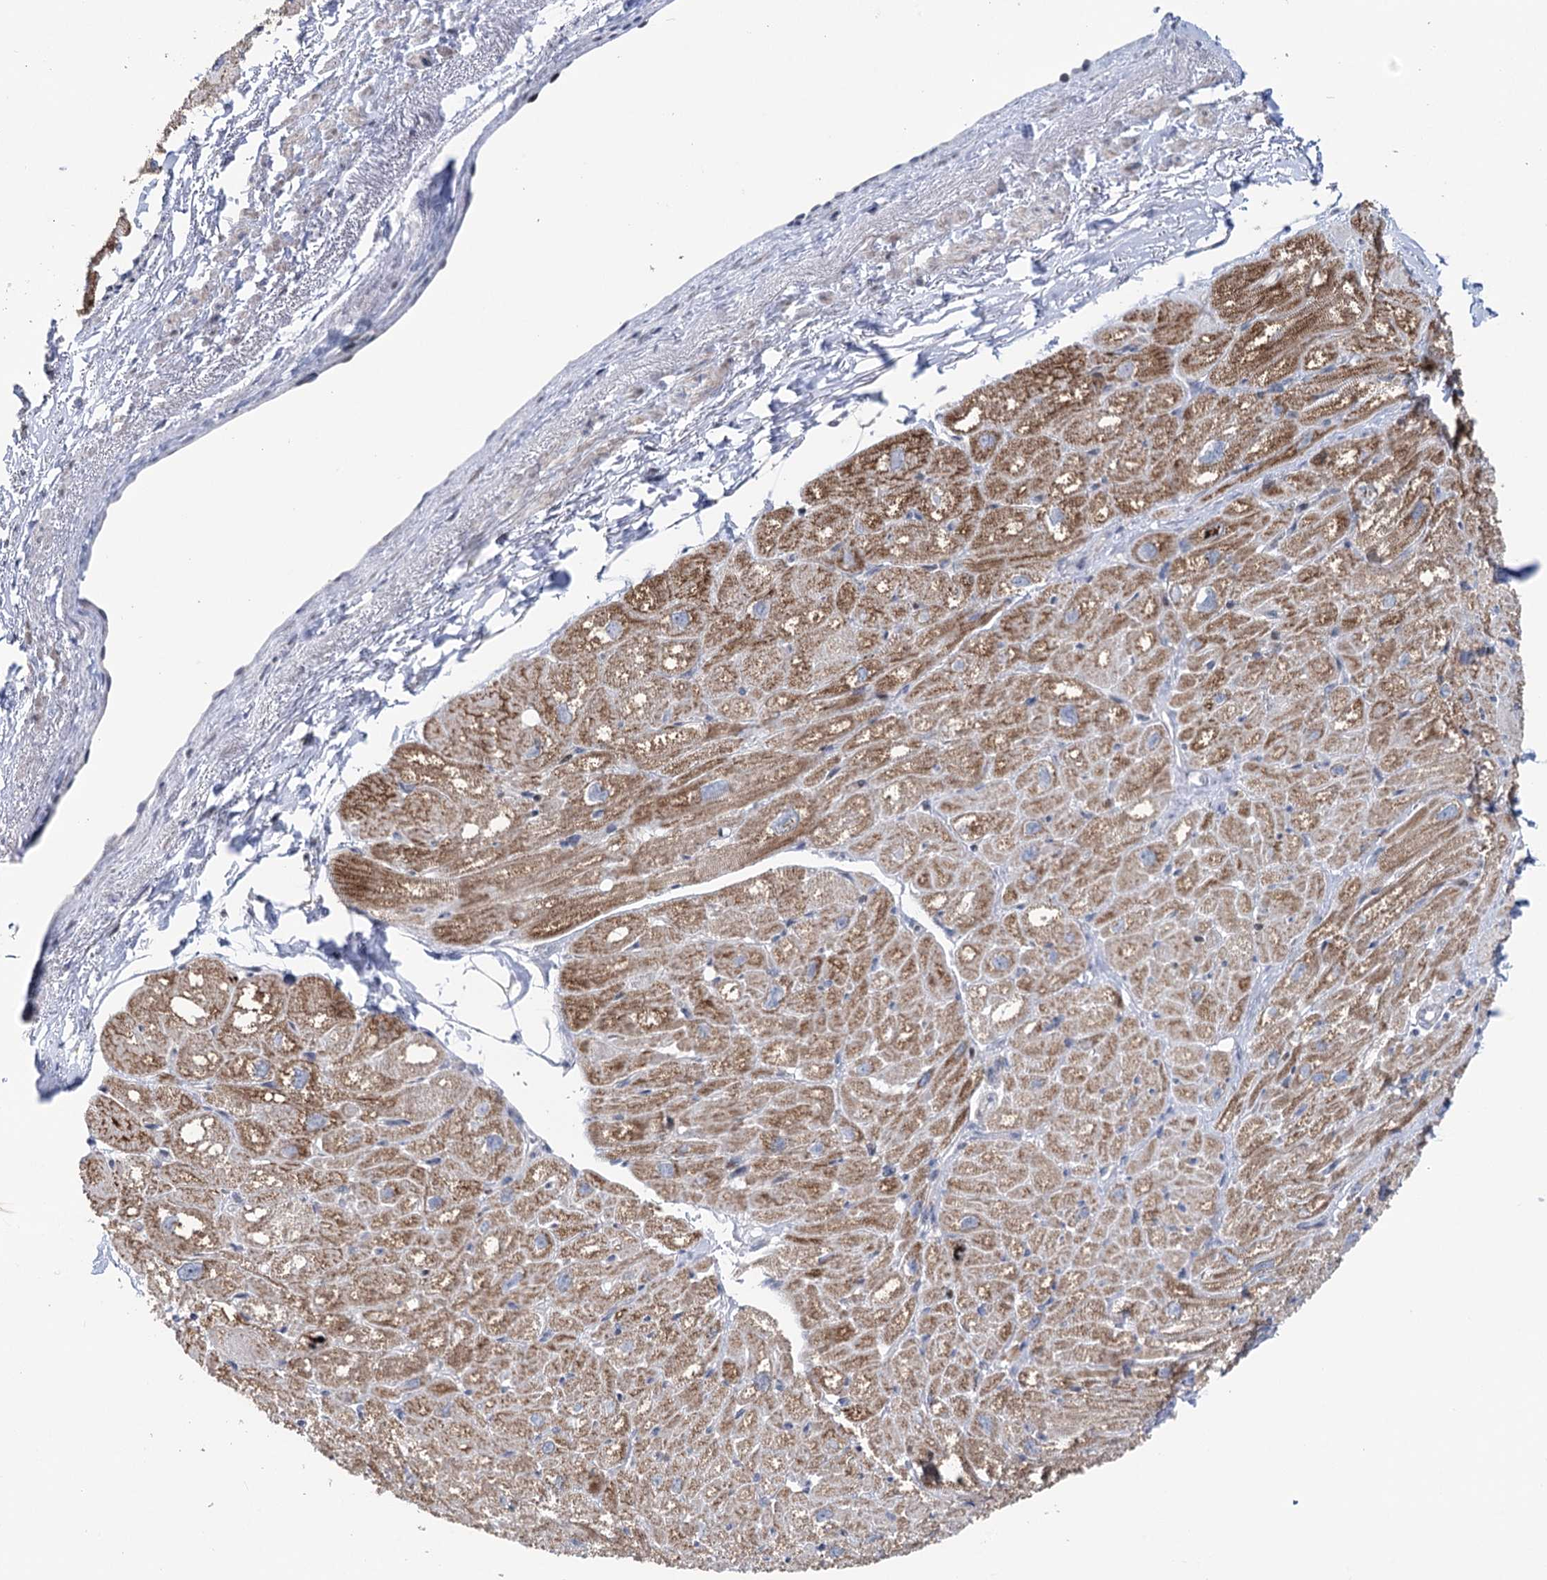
{"staining": {"intensity": "strong", "quantity": ">75%", "location": "cytoplasmic/membranous"}, "tissue": "heart muscle", "cell_type": "Cardiomyocytes", "image_type": "normal", "snomed": [{"axis": "morphology", "description": "Normal tissue, NOS"}, {"axis": "topography", "description": "Heart"}], "caption": "Immunohistochemistry micrograph of benign human heart muscle stained for a protein (brown), which shows high levels of strong cytoplasmic/membranous positivity in about >75% of cardiomyocytes.", "gene": "PTGR1", "patient": {"sex": "male", "age": 50}}